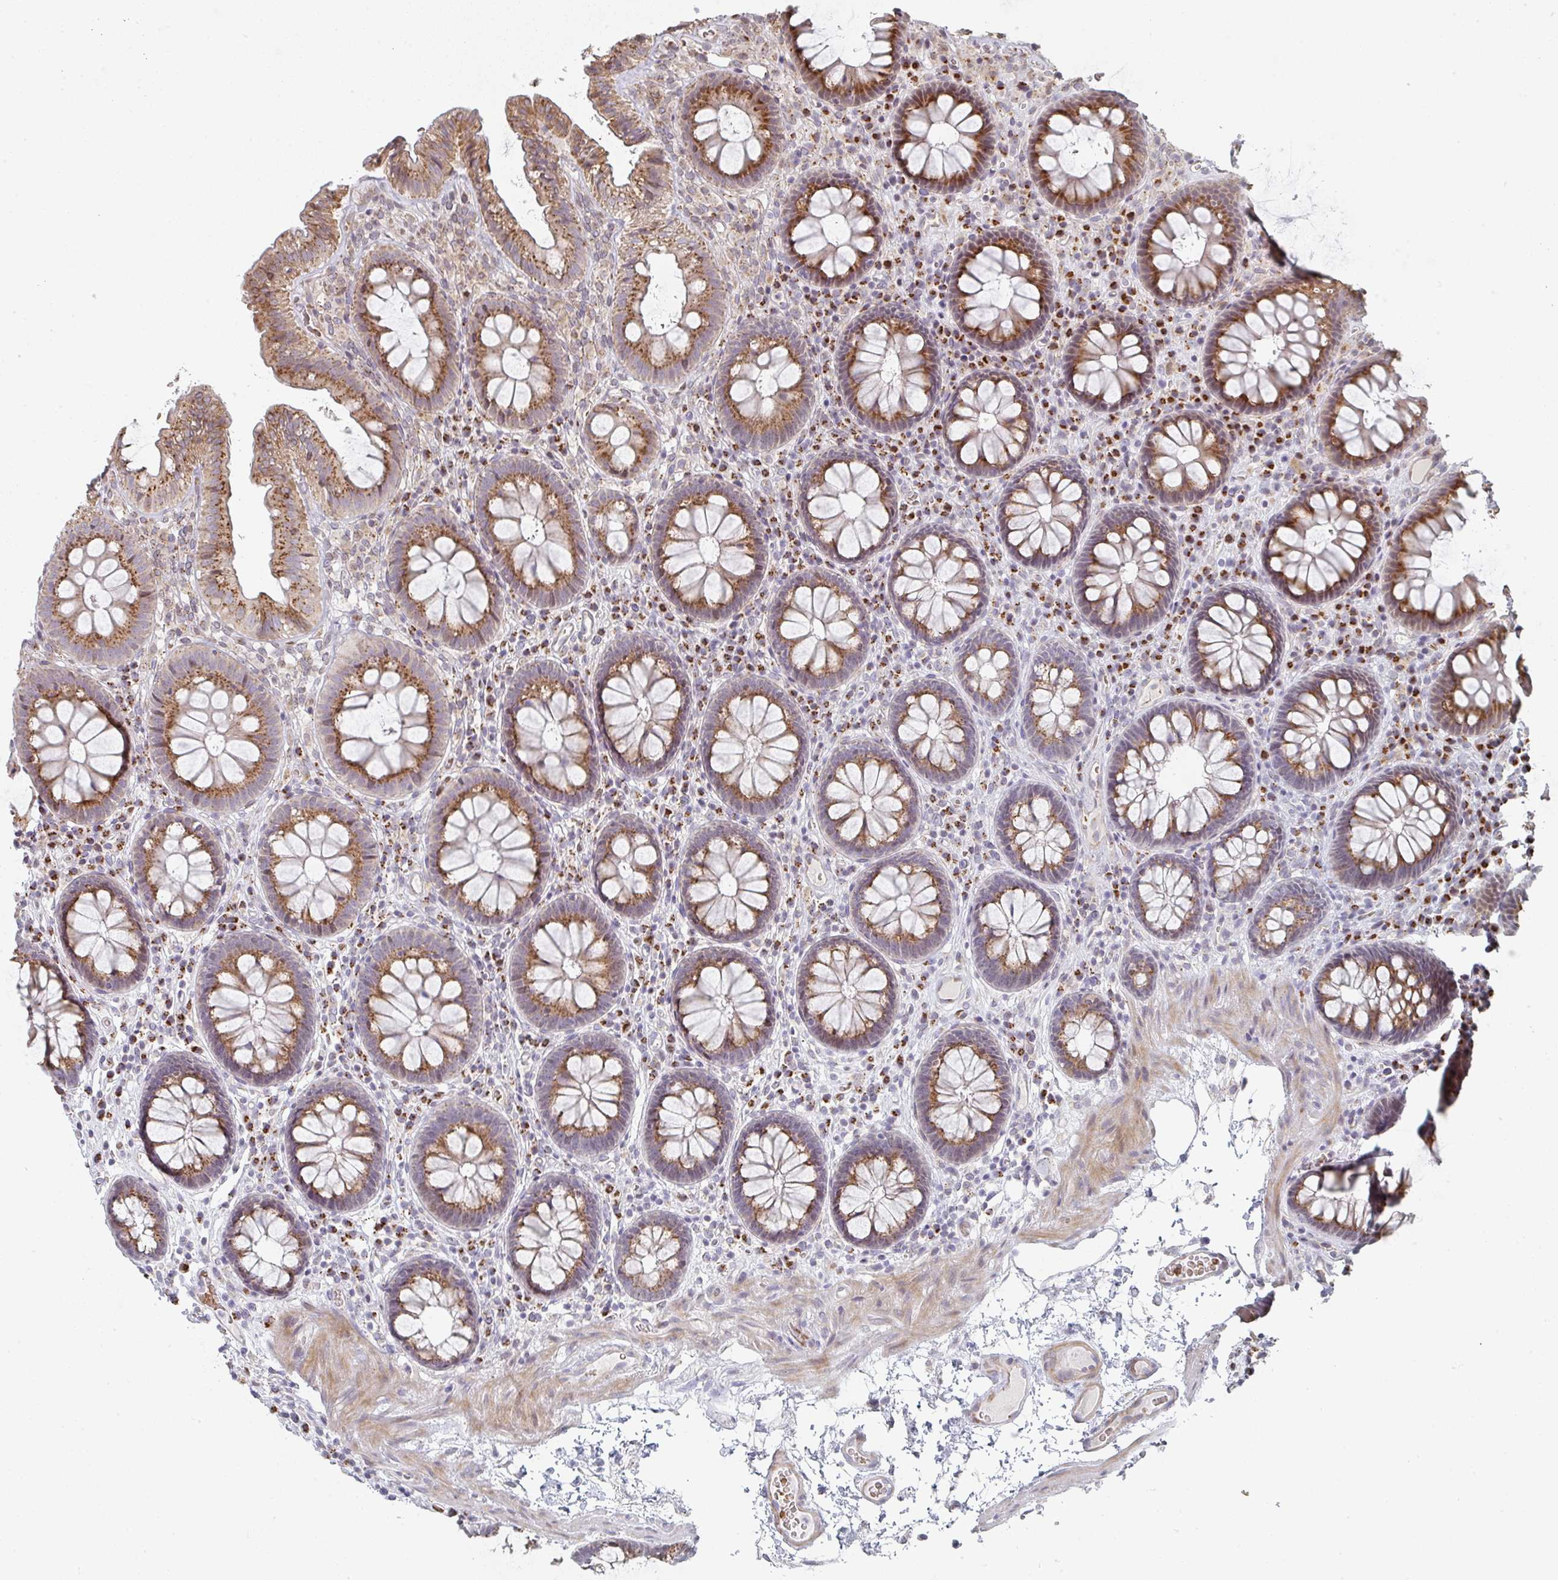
{"staining": {"intensity": "moderate", "quantity": "25%-75%", "location": "cytoplasmic/membranous"}, "tissue": "colon", "cell_type": "Endothelial cells", "image_type": "normal", "snomed": [{"axis": "morphology", "description": "Normal tissue, NOS"}, {"axis": "topography", "description": "Colon"}, {"axis": "topography", "description": "Peripheral nerve tissue"}], "caption": "Moderate cytoplasmic/membranous staining is appreciated in approximately 25%-75% of endothelial cells in benign colon.", "gene": "ZNF526", "patient": {"sex": "male", "age": 84}}